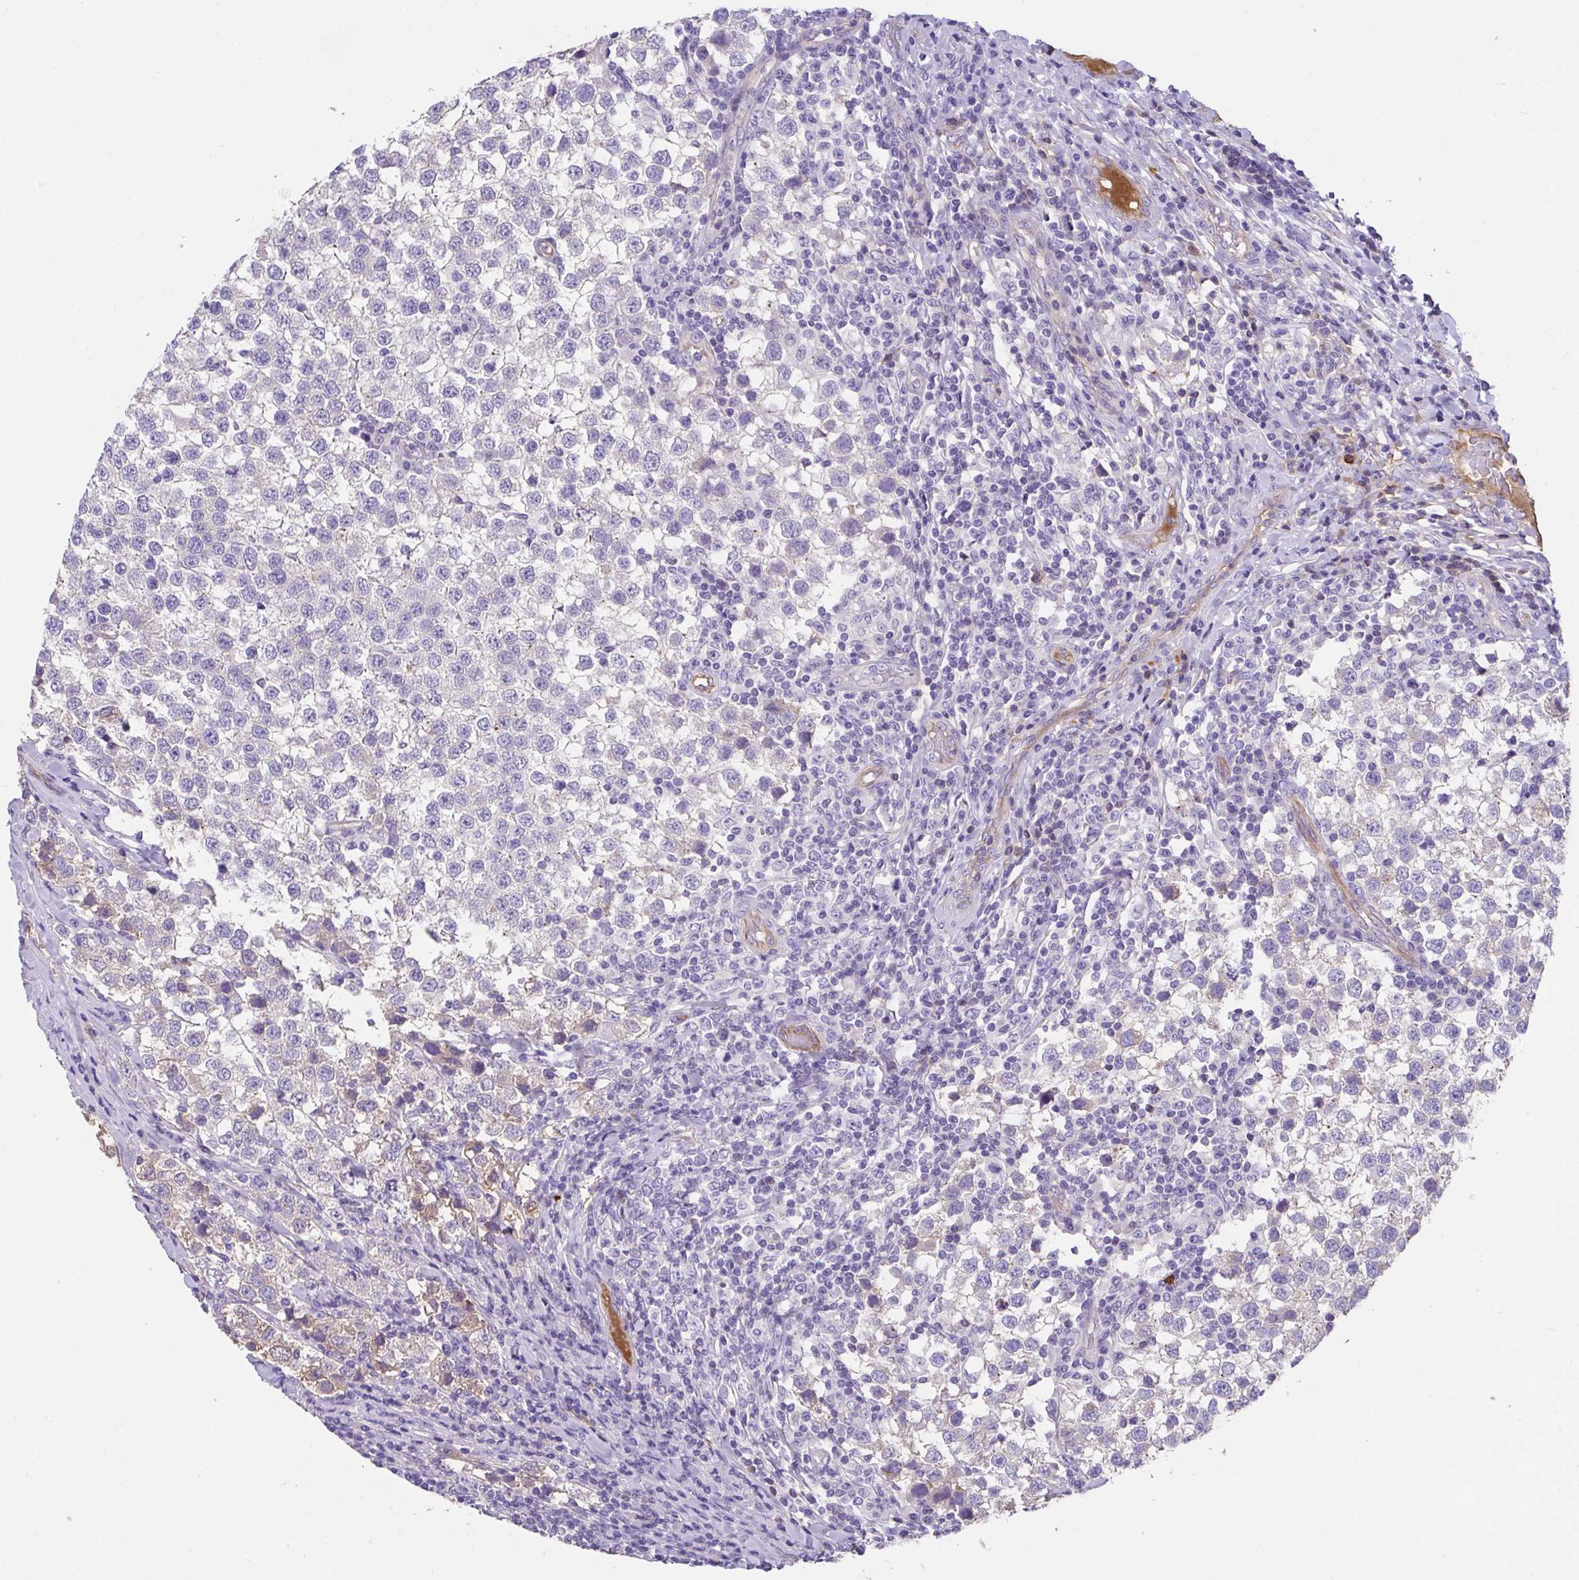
{"staining": {"intensity": "negative", "quantity": "none", "location": "none"}, "tissue": "testis cancer", "cell_type": "Tumor cells", "image_type": "cancer", "snomed": [{"axis": "morphology", "description": "Seminoma, NOS"}, {"axis": "topography", "description": "Testis"}], "caption": "DAB (3,3'-diaminobenzidine) immunohistochemical staining of human testis seminoma reveals no significant staining in tumor cells.", "gene": "ZNF813", "patient": {"sex": "male", "age": 34}}